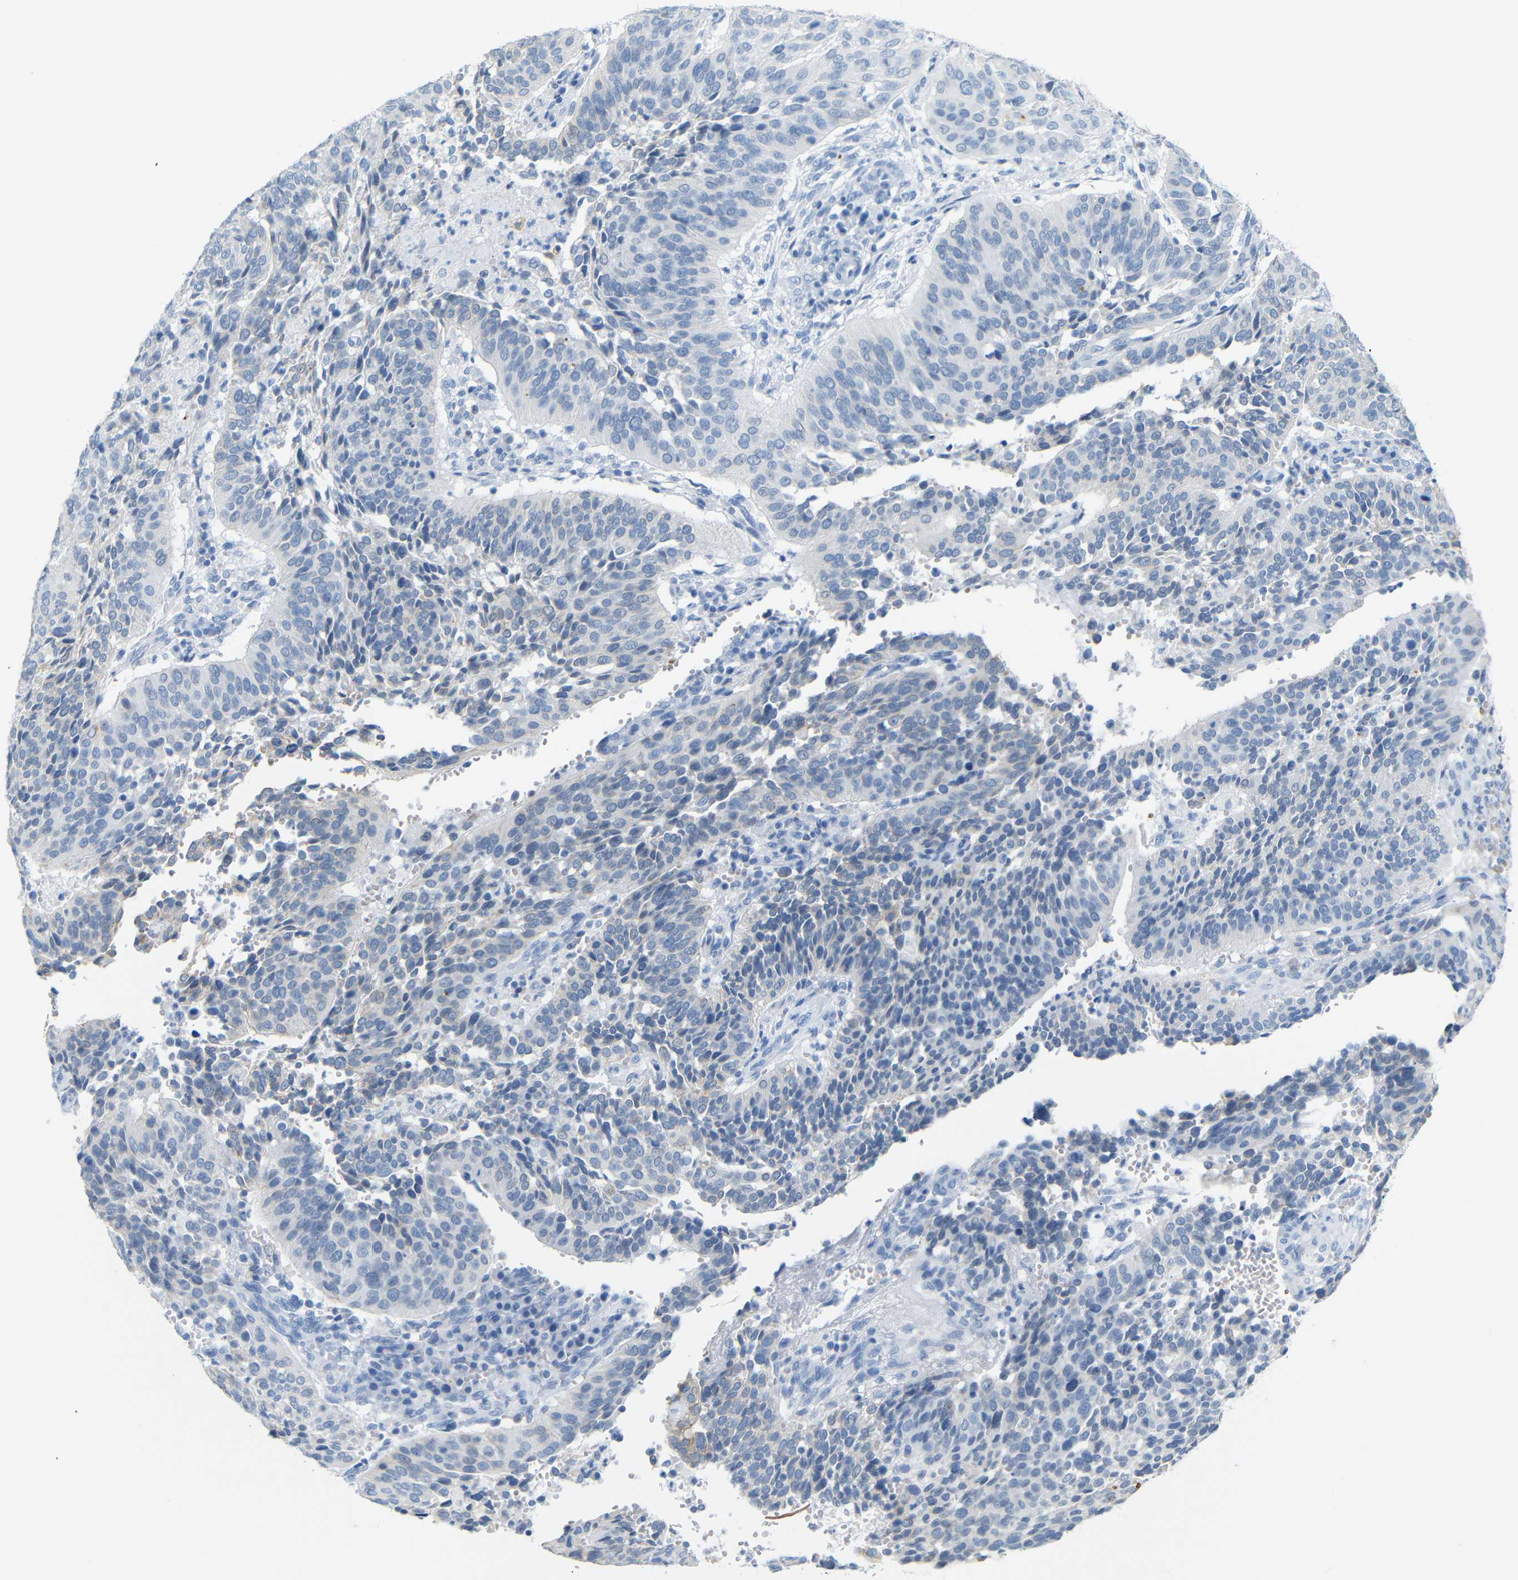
{"staining": {"intensity": "negative", "quantity": "none", "location": "none"}, "tissue": "cervical cancer", "cell_type": "Tumor cells", "image_type": "cancer", "snomed": [{"axis": "morphology", "description": "Normal tissue, NOS"}, {"axis": "morphology", "description": "Squamous cell carcinoma, NOS"}, {"axis": "topography", "description": "Cervix"}], "caption": "An immunohistochemistry (IHC) image of cervical cancer (squamous cell carcinoma) is shown. There is no staining in tumor cells of cervical cancer (squamous cell carcinoma). (IHC, brightfield microscopy, high magnification).", "gene": "DYNAP", "patient": {"sex": "female", "age": 39}}